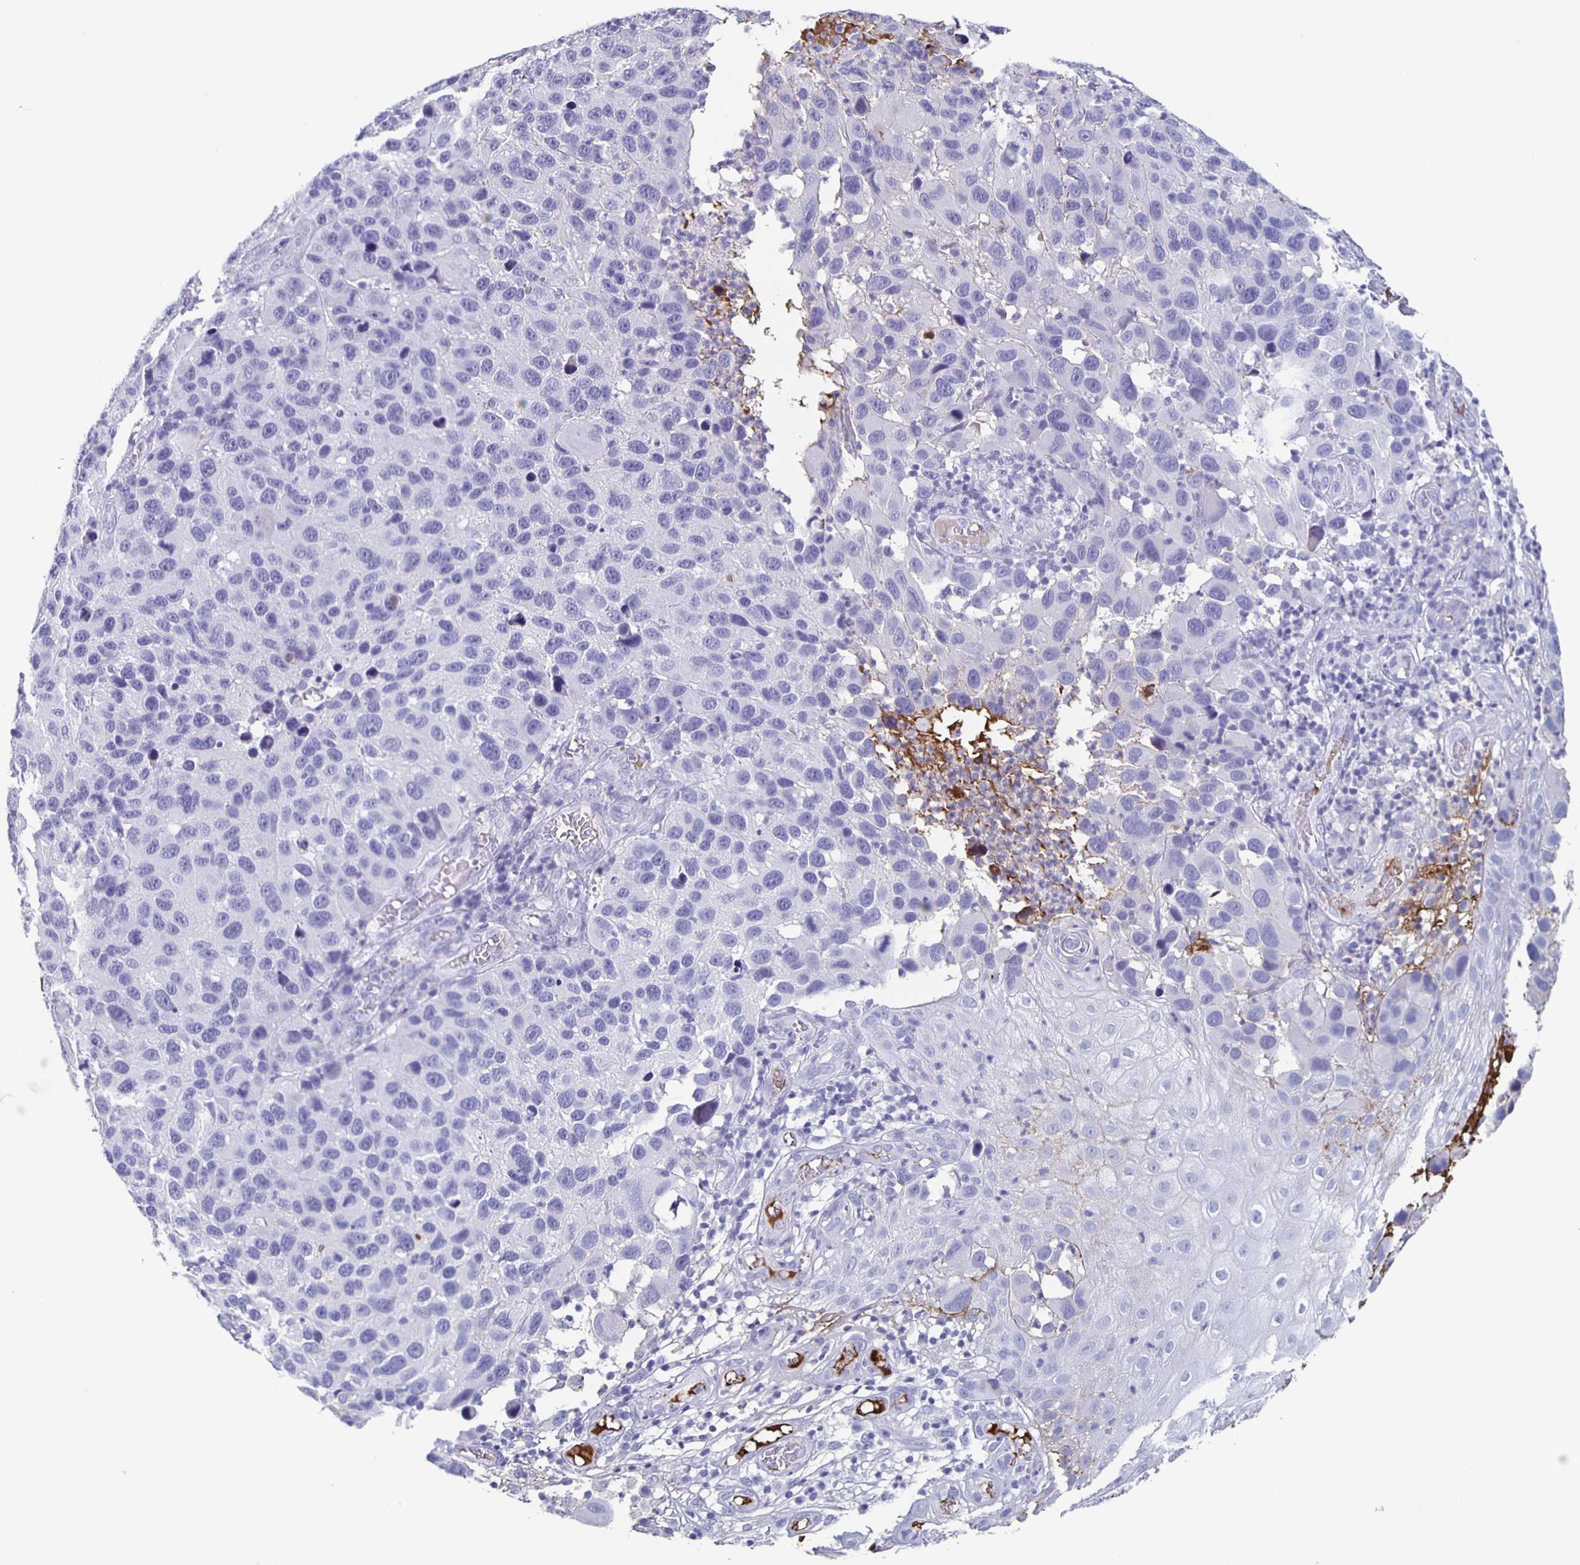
{"staining": {"intensity": "negative", "quantity": "none", "location": "none"}, "tissue": "melanoma", "cell_type": "Tumor cells", "image_type": "cancer", "snomed": [{"axis": "morphology", "description": "Malignant melanoma, NOS"}, {"axis": "topography", "description": "Skin"}], "caption": "Malignant melanoma was stained to show a protein in brown. There is no significant positivity in tumor cells. (DAB (3,3'-diaminobenzidine) IHC visualized using brightfield microscopy, high magnification).", "gene": "FGA", "patient": {"sex": "male", "age": 53}}